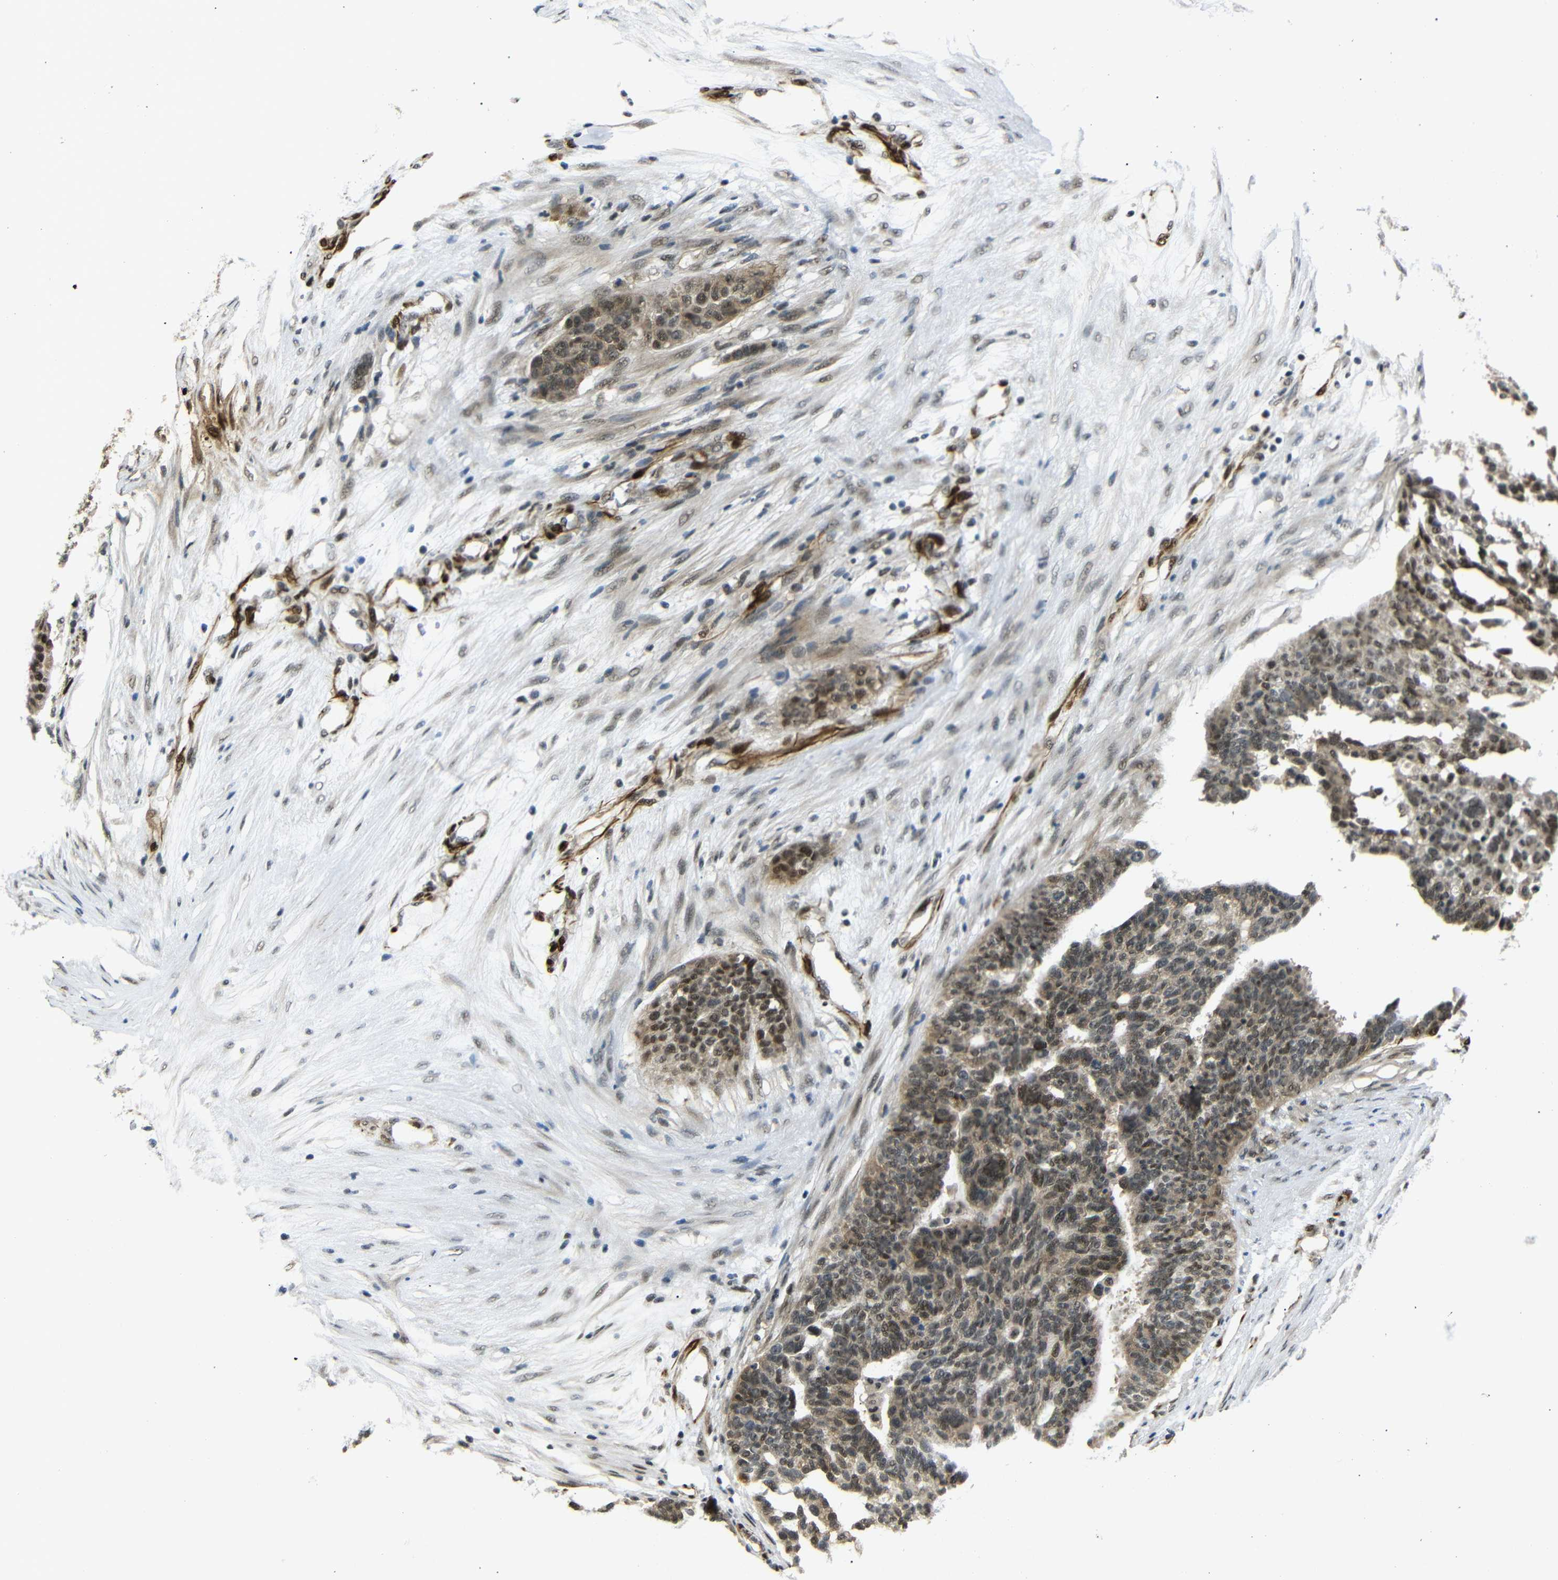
{"staining": {"intensity": "moderate", "quantity": ">75%", "location": "cytoplasmic/membranous,nuclear"}, "tissue": "ovarian cancer", "cell_type": "Tumor cells", "image_type": "cancer", "snomed": [{"axis": "morphology", "description": "Cystadenocarcinoma, serous, NOS"}, {"axis": "topography", "description": "Ovary"}], "caption": "Moderate cytoplasmic/membranous and nuclear positivity is identified in about >75% of tumor cells in serous cystadenocarcinoma (ovarian).", "gene": "TBX2", "patient": {"sex": "female", "age": 59}}